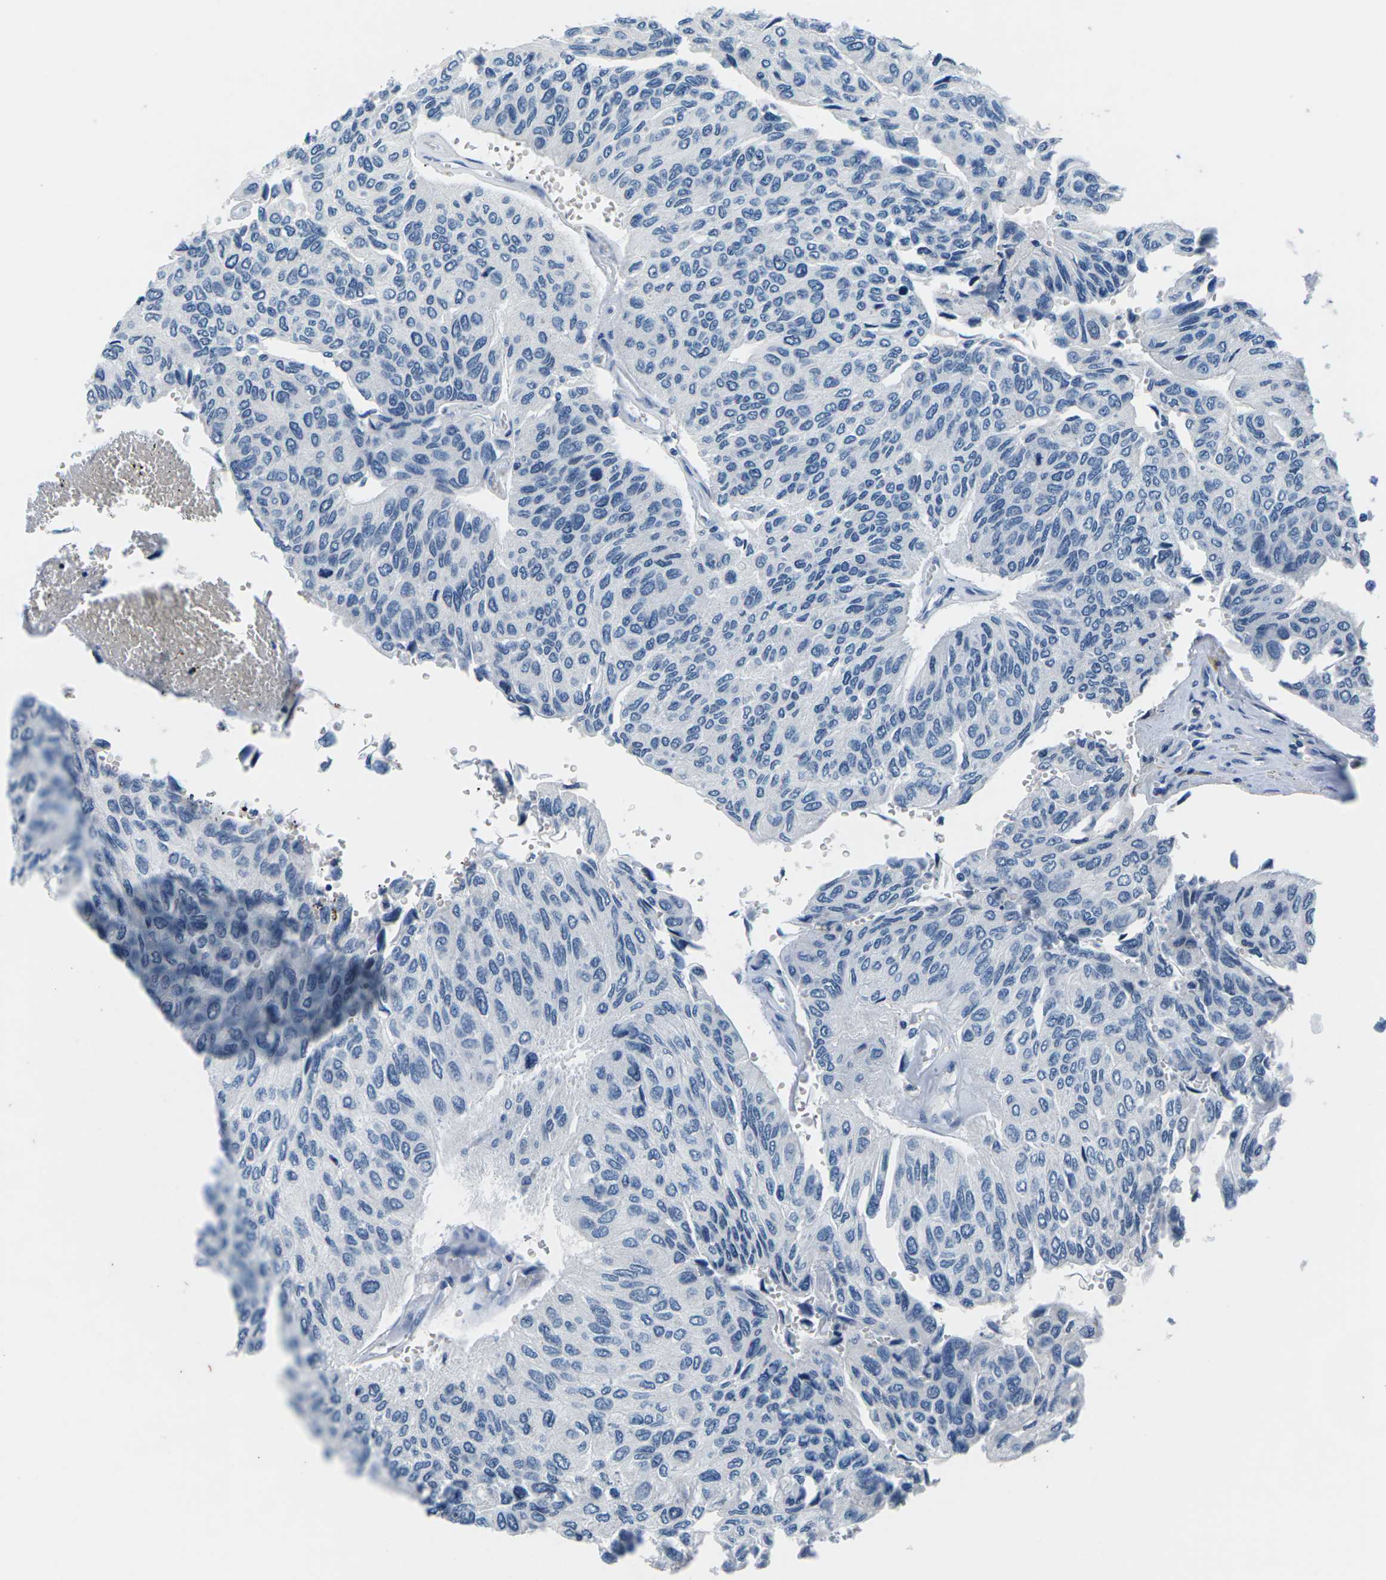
{"staining": {"intensity": "negative", "quantity": "none", "location": "none"}, "tissue": "urothelial cancer", "cell_type": "Tumor cells", "image_type": "cancer", "snomed": [{"axis": "morphology", "description": "Urothelial carcinoma, High grade"}, {"axis": "topography", "description": "Urinary bladder"}], "caption": "Tumor cells are negative for protein expression in human high-grade urothelial carcinoma.", "gene": "UMOD", "patient": {"sex": "male", "age": 66}}